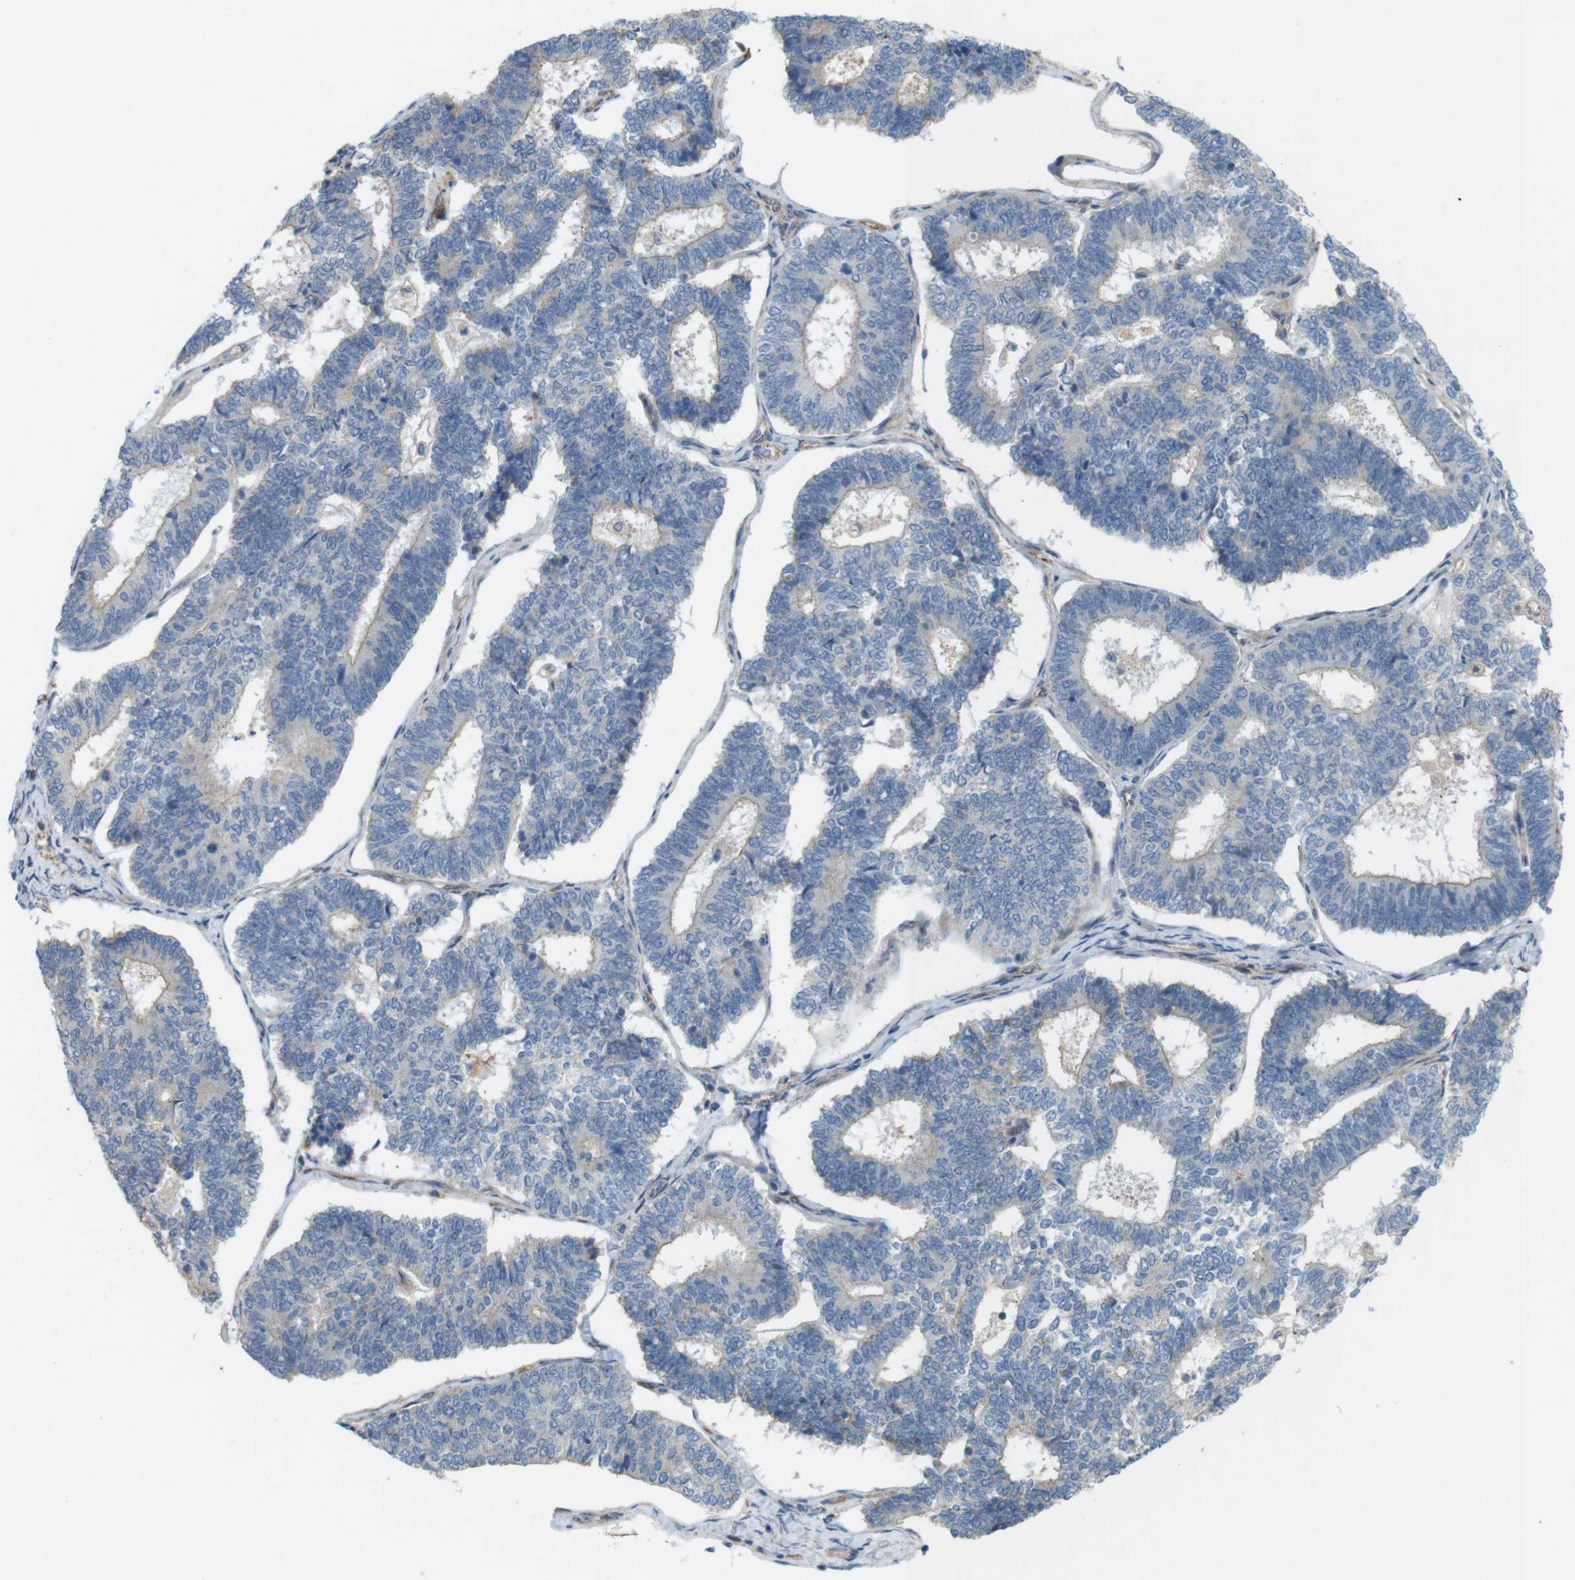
{"staining": {"intensity": "negative", "quantity": "none", "location": "none"}, "tissue": "endometrial cancer", "cell_type": "Tumor cells", "image_type": "cancer", "snomed": [{"axis": "morphology", "description": "Adenocarcinoma, NOS"}, {"axis": "topography", "description": "Endometrium"}], "caption": "Immunohistochemical staining of endometrial adenocarcinoma reveals no significant staining in tumor cells.", "gene": "BVES", "patient": {"sex": "female", "age": 70}}